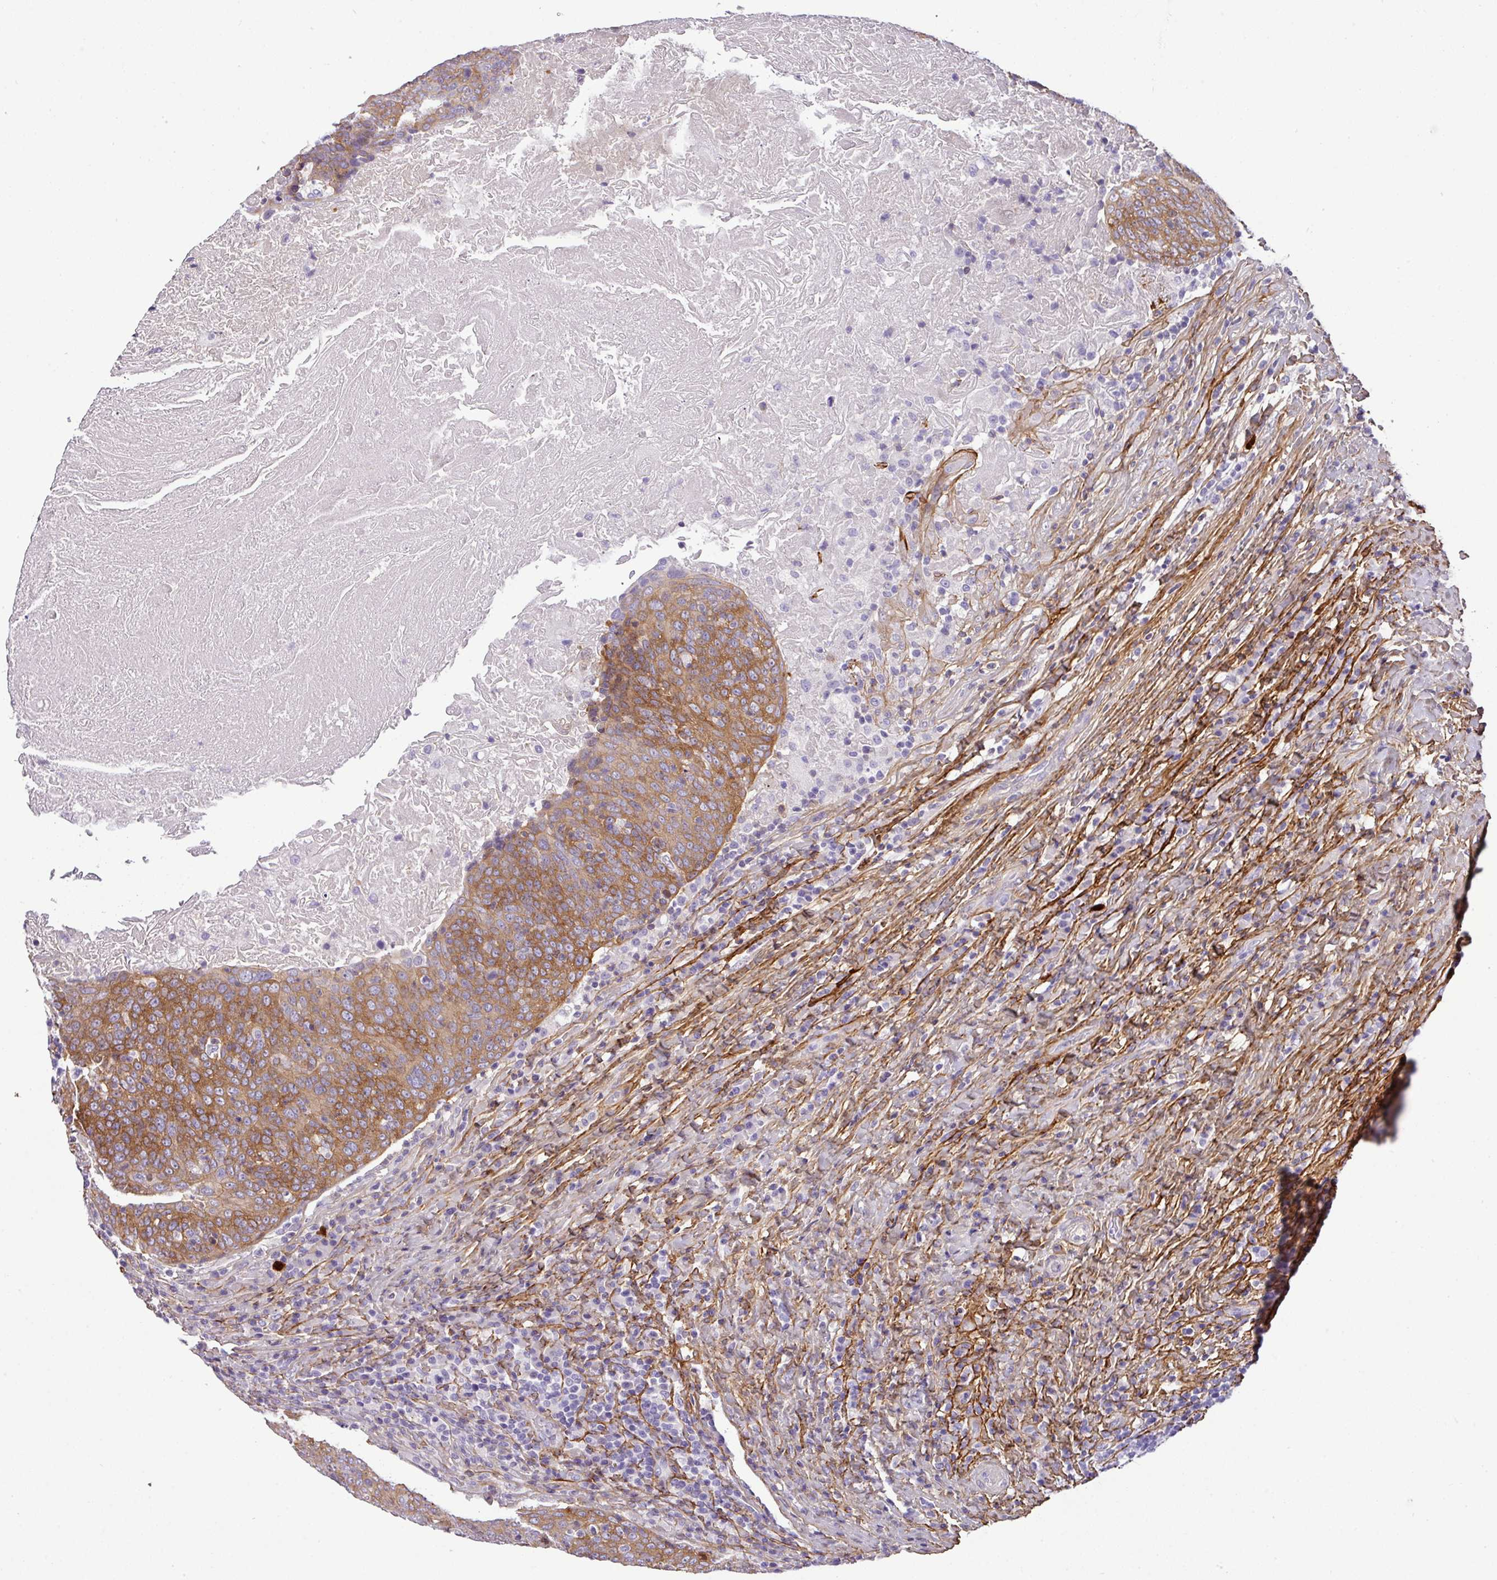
{"staining": {"intensity": "moderate", "quantity": ">75%", "location": "cytoplasmic/membranous"}, "tissue": "head and neck cancer", "cell_type": "Tumor cells", "image_type": "cancer", "snomed": [{"axis": "morphology", "description": "Squamous cell carcinoma, NOS"}, {"axis": "morphology", "description": "Squamous cell carcinoma, metastatic, NOS"}, {"axis": "topography", "description": "Lymph node"}, {"axis": "topography", "description": "Head-Neck"}], "caption": "Squamous cell carcinoma (head and neck) tissue reveals moderate cytoplasmic/membranous staining in approximately >75% of tumor cells, visualized by immunohistochemistry. Nuclei are stained in blue.", "gene": "PARD6G", "patient": {"sex": "male", "age": 62}}